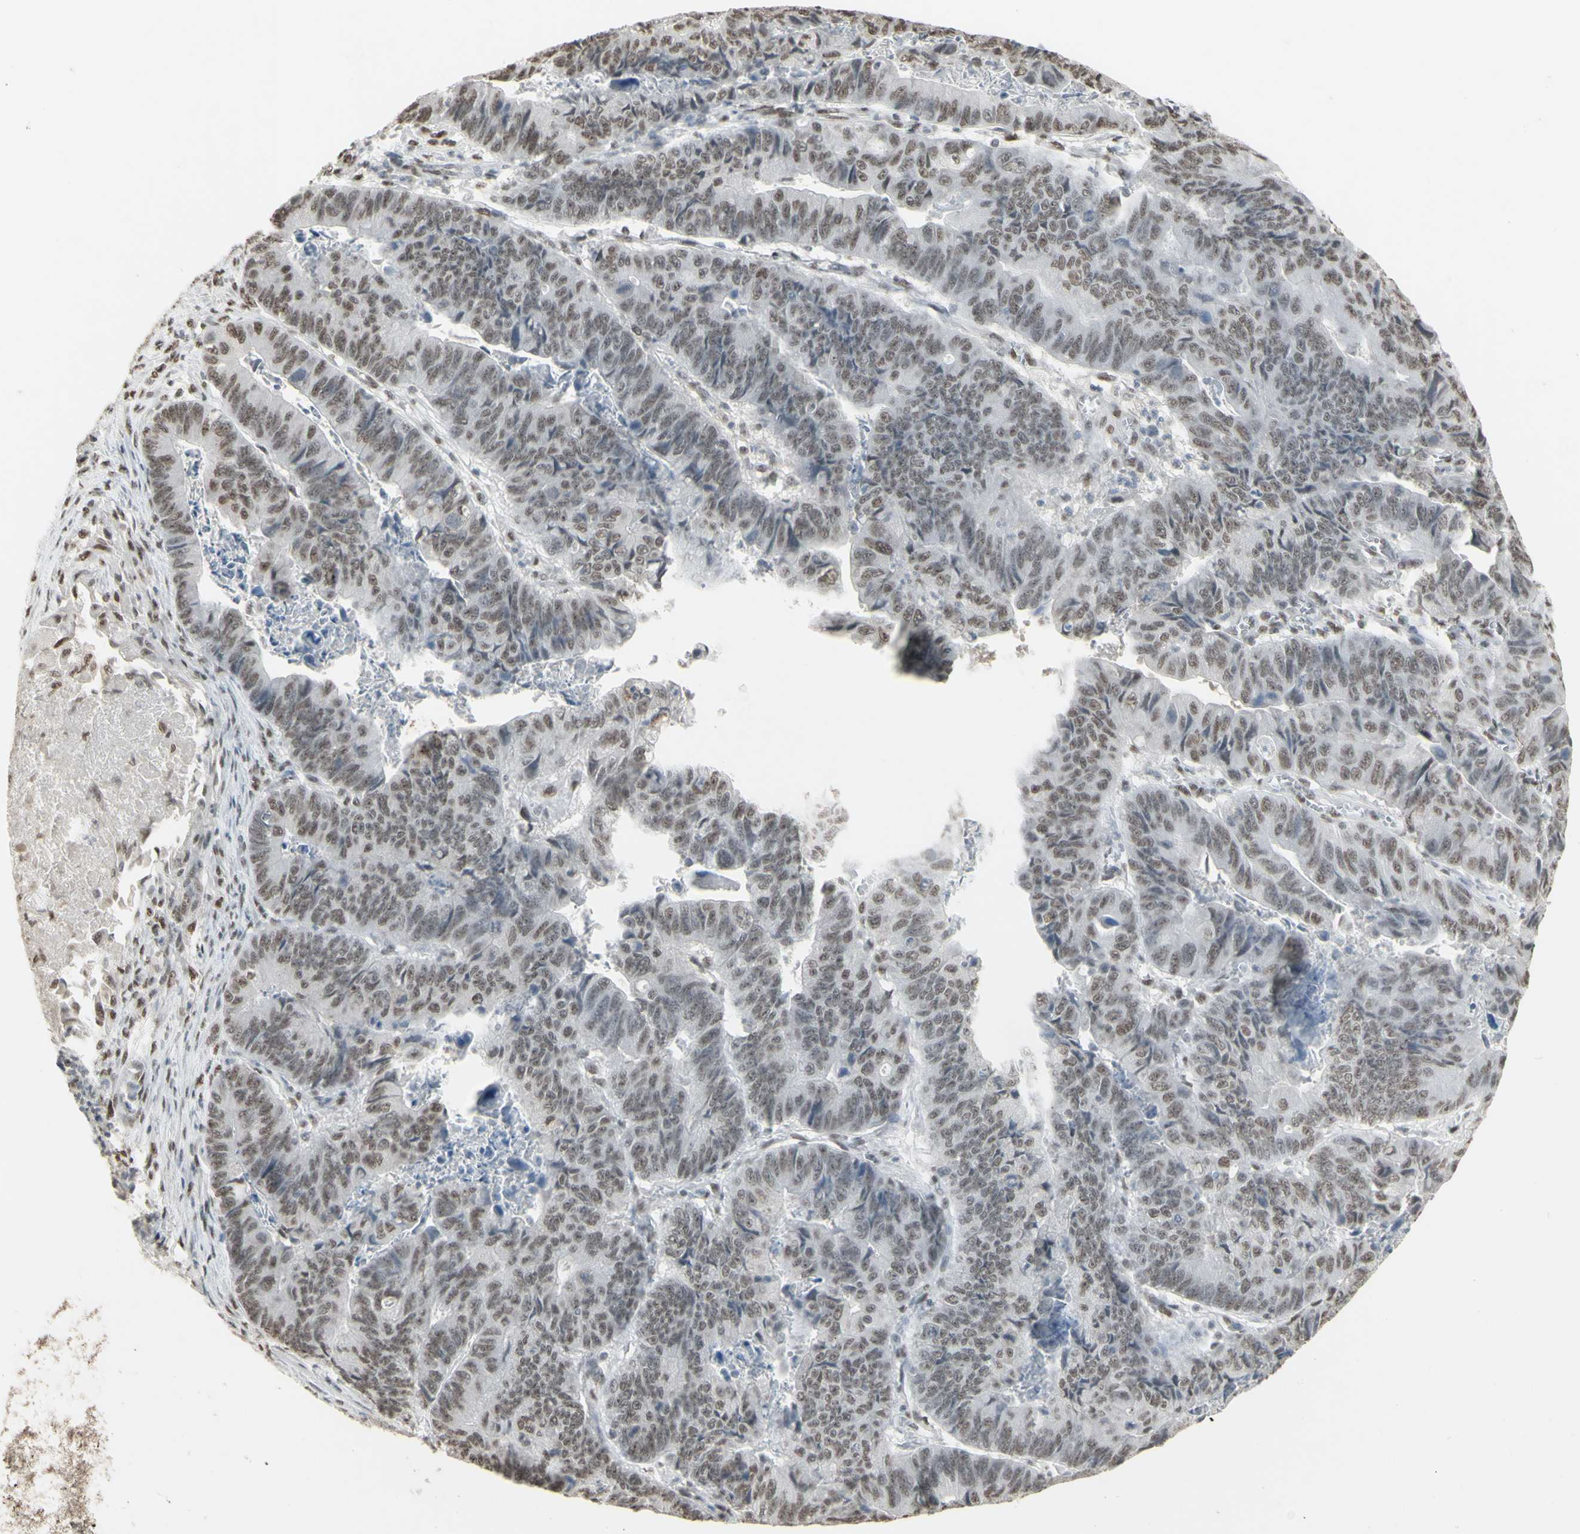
{"staining": {"intensity": "weak", "quantity": ">75%", "location": "nuclear"}, "tissue": "stomach cancer", "cell_type": "Tumor cells", "image_type": "cancer", "snomed": [{"axis": "morphology", "description": "Adenocarcinoma, NOS"}, {"axis": "topography", "description": "Stomach, lower"}], "caption": "There is low levels of weak nuclear staining in tumor cells of stomach cancer (adenocarcinoma), as demonstrated by immunohistochemical staining (brown color).", "gene": "TRIM28", "patient": {"sex": "male", "age": 77}}